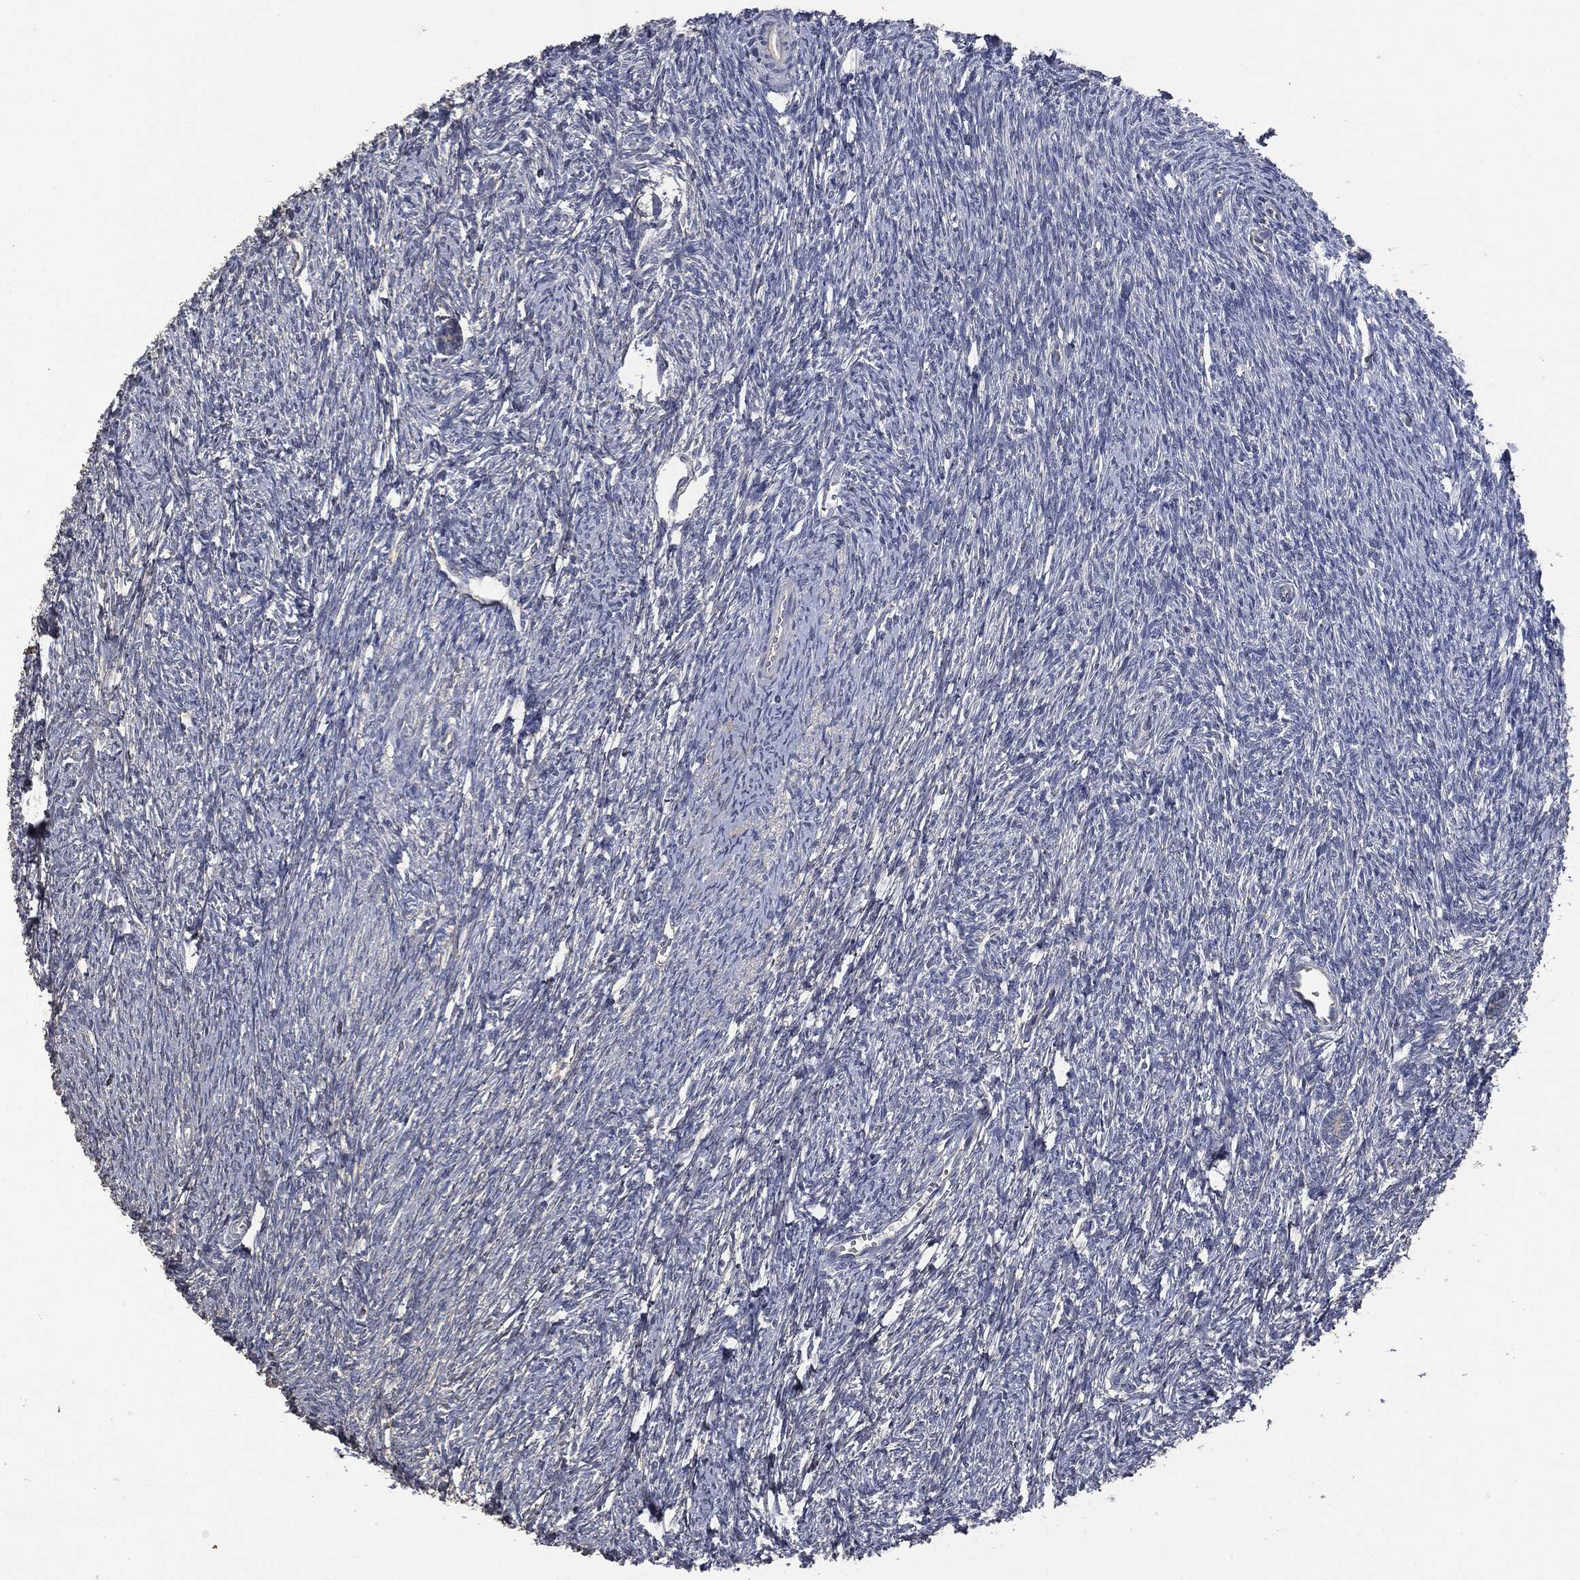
{"staining": {"intensity": "negative", "quantity": "none", "location": "none"}, "tissue": "ovary", "cell_type": "Follicle cells", "image_type": "normal", "snomed": [{"axis": "morphology", "description": "Normal tissue, NOS"}, {"axis": "topography", "description": "Fallopian tube"}, {"axis": "topography", "description": "Ovary"}], "caption": "Follicle cells are negative for brown protein staining in normal ovary.", "gene": "MSLN", "patient": {"sex": "female", "age": 33}}